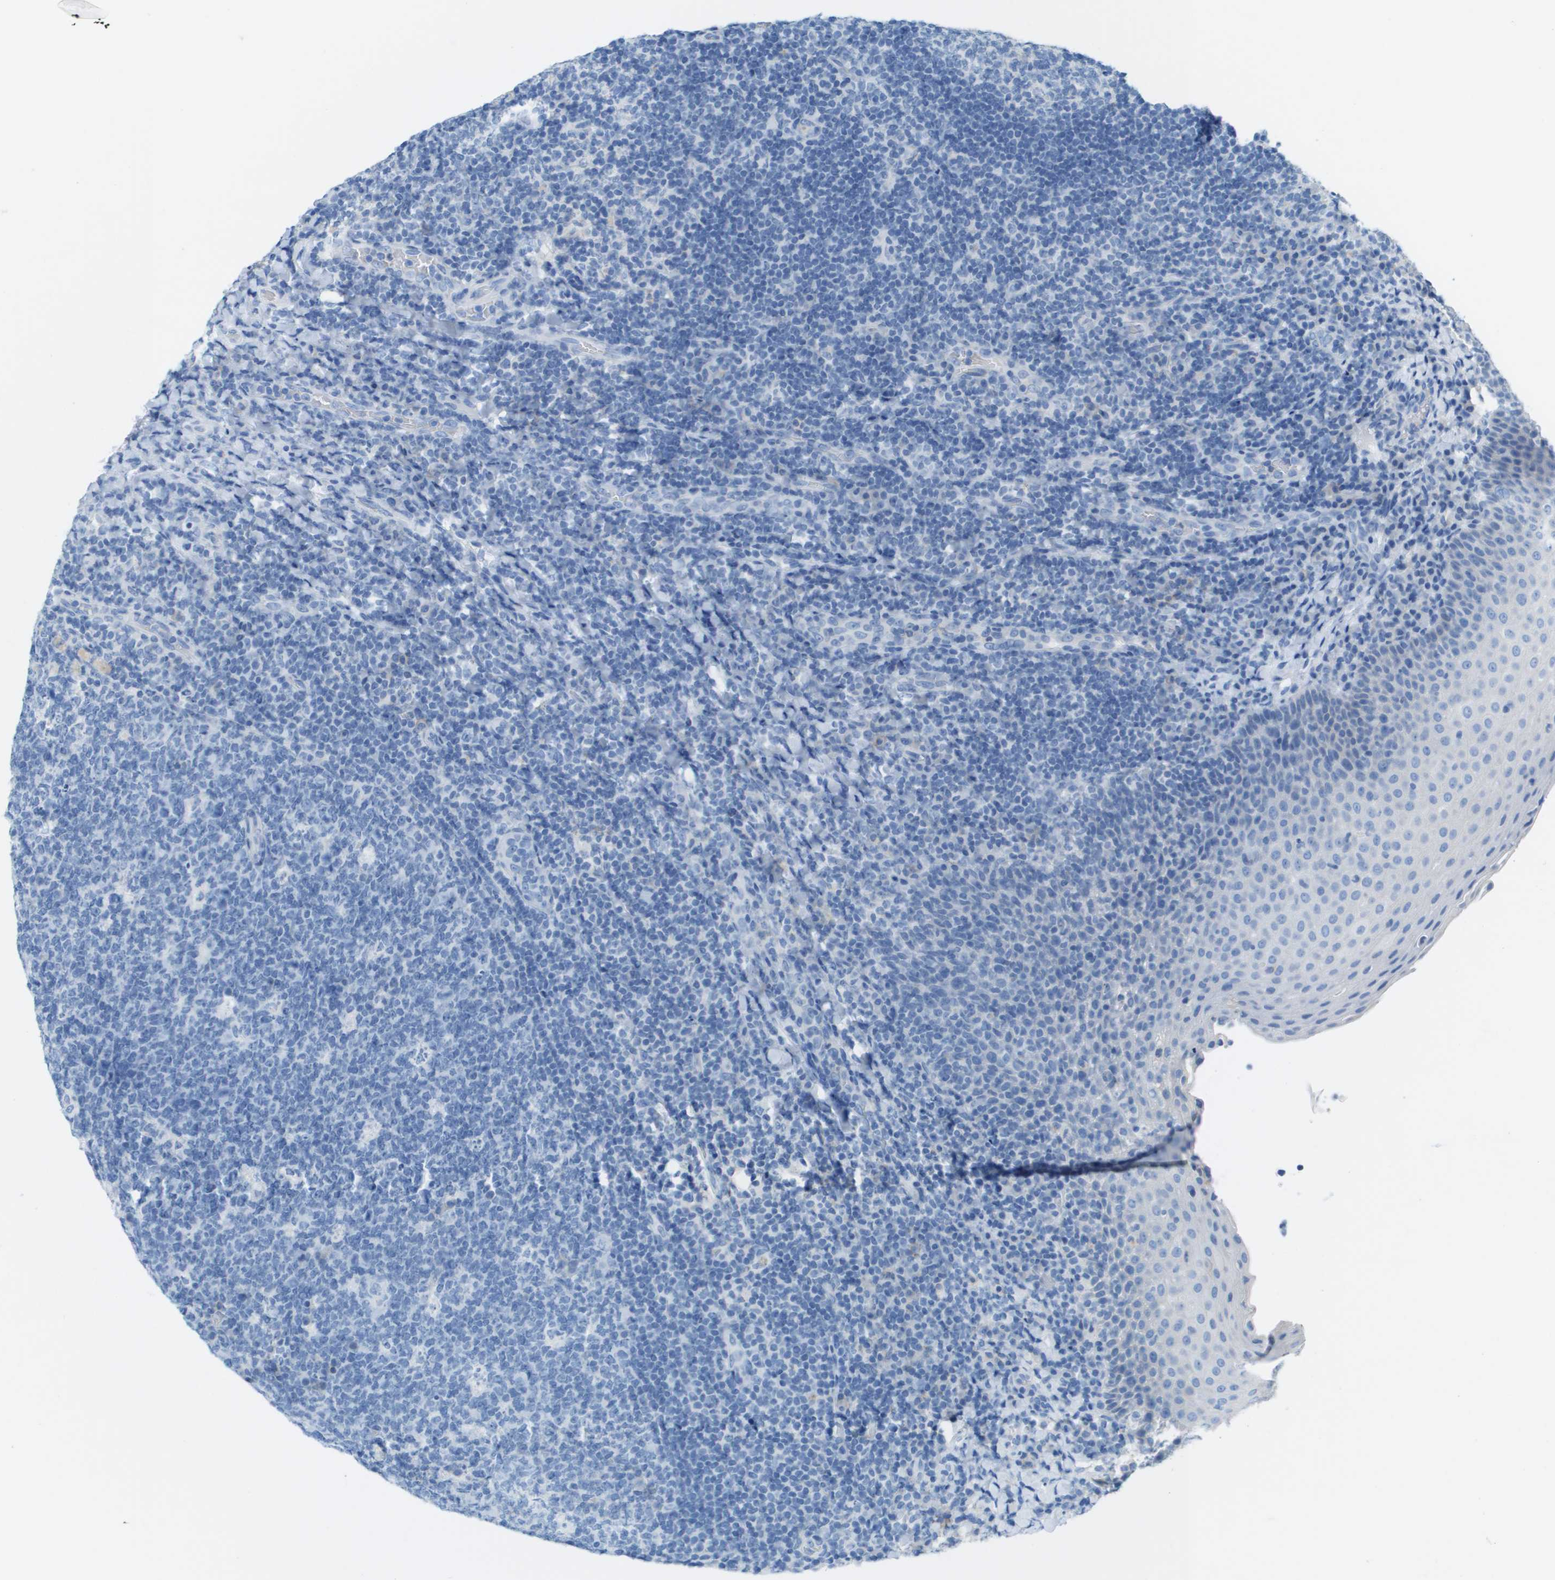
{"staining": {"intensity": "negative", "quantity": "none", "location": "none"}, "tissue": "tonsil", "cell_type": "Germinal center cells", "image_type": "normal", "snomed": [{"axis": "morphology", "description": "Normal tissue, NOS"}, {"axis": "topography", "description": "Tonsil"}], "caption": "Immunohistochemistry photomicrograph of normal tonsil: tonsil stained with DAB demonstrates no significant protein staining in germinal center cells.", "gene": "CD46", "patient": {"sex": "male", "age": 17}}